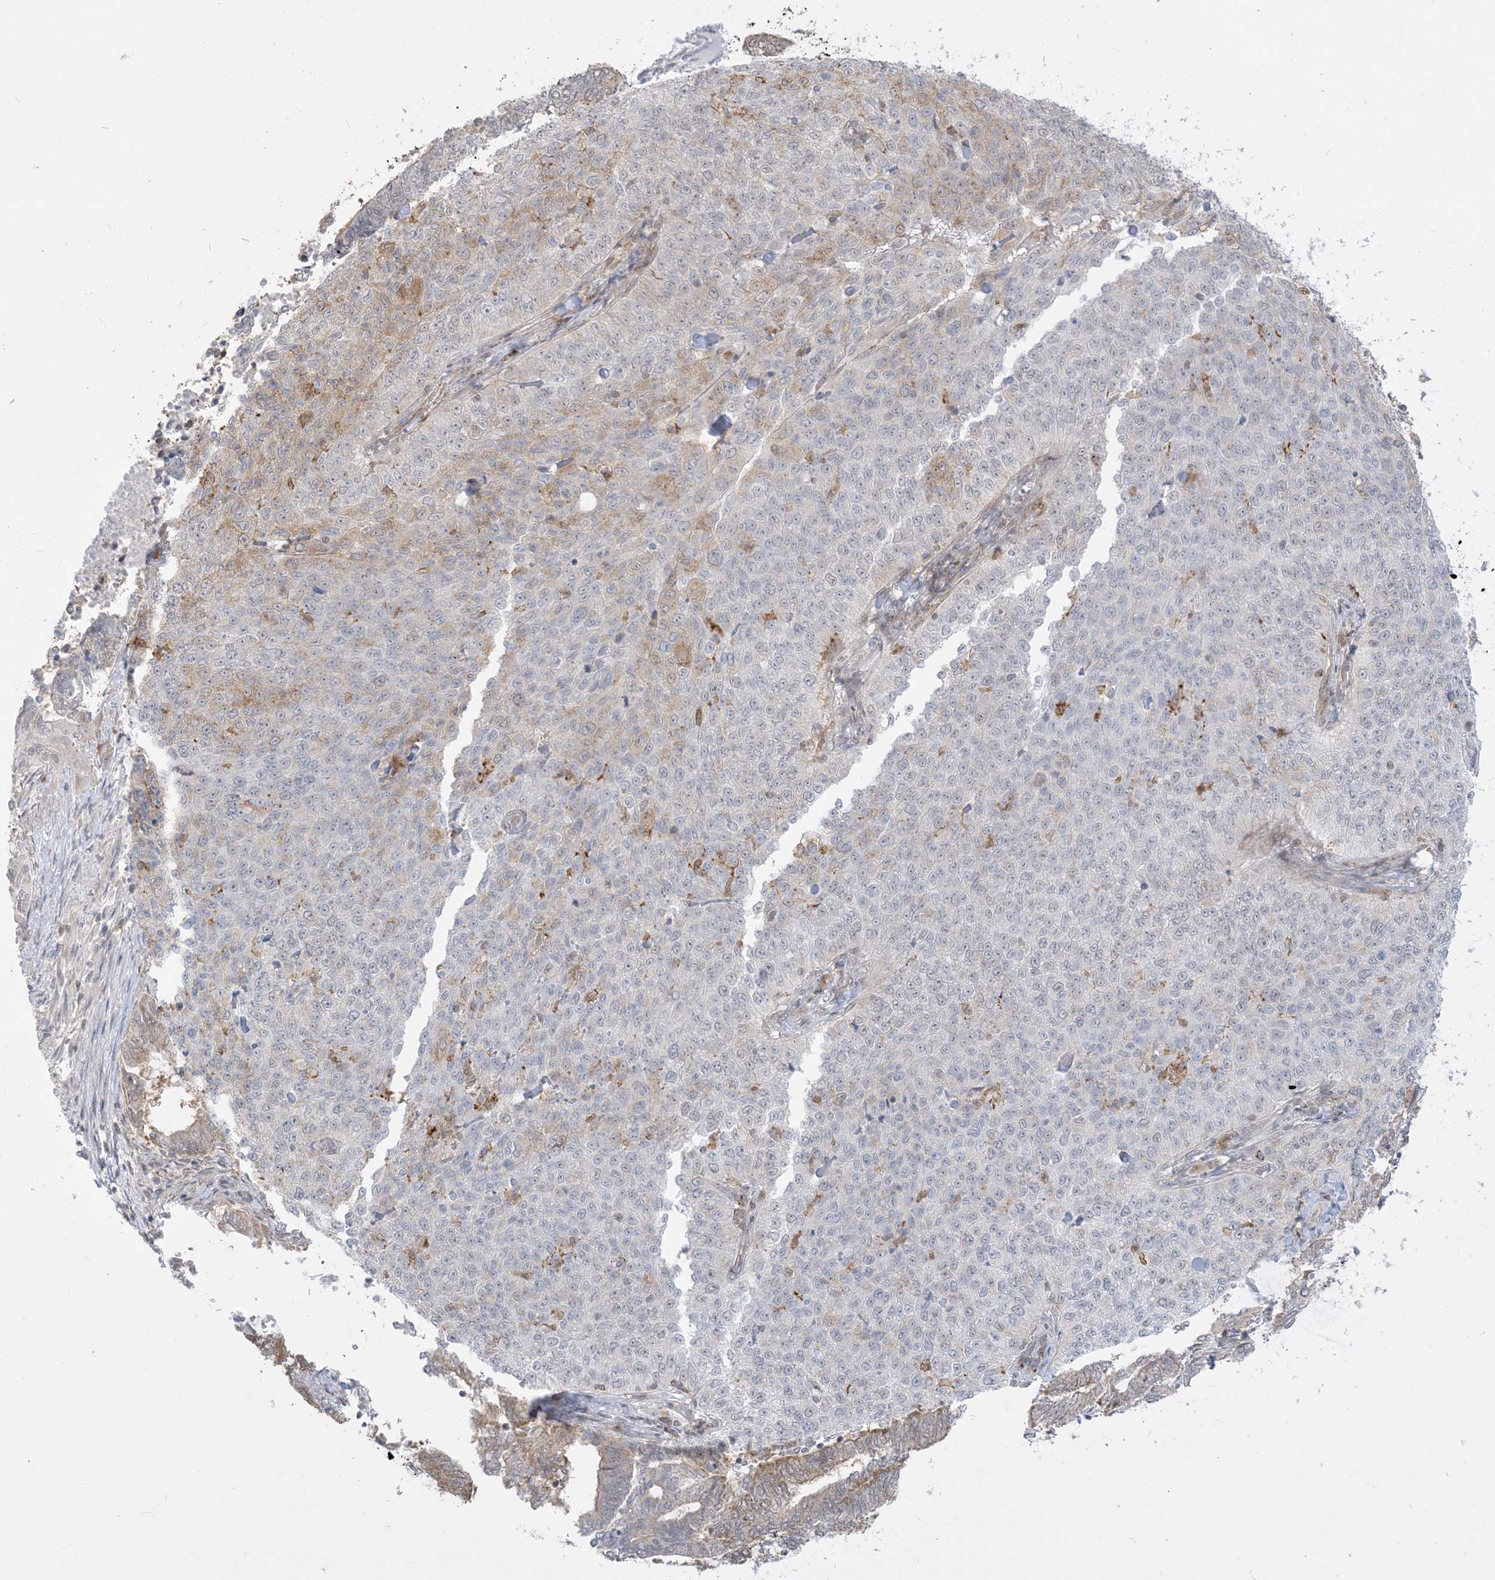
{"staining": {"intensity": "weak", "quantity": "<25%", "location": "cytoplasmic/membranous"}, "tissue": "cervical cancer", "cell_type": "Tumor cells", "image_type": "cancer", "snomed": [{"axis": "morphology", "description": "Squamous cell carcinoma, NOS"}, {"axis": "topography", "description": "Cervix"}], "caption": "Immunohistochemical staining of human cervical cancer reveals no significant positivity in tumor cells. Nuclei are stained in blue.", "gene": "KANSL3", "patient": {"sex": "female", "age": 35}}